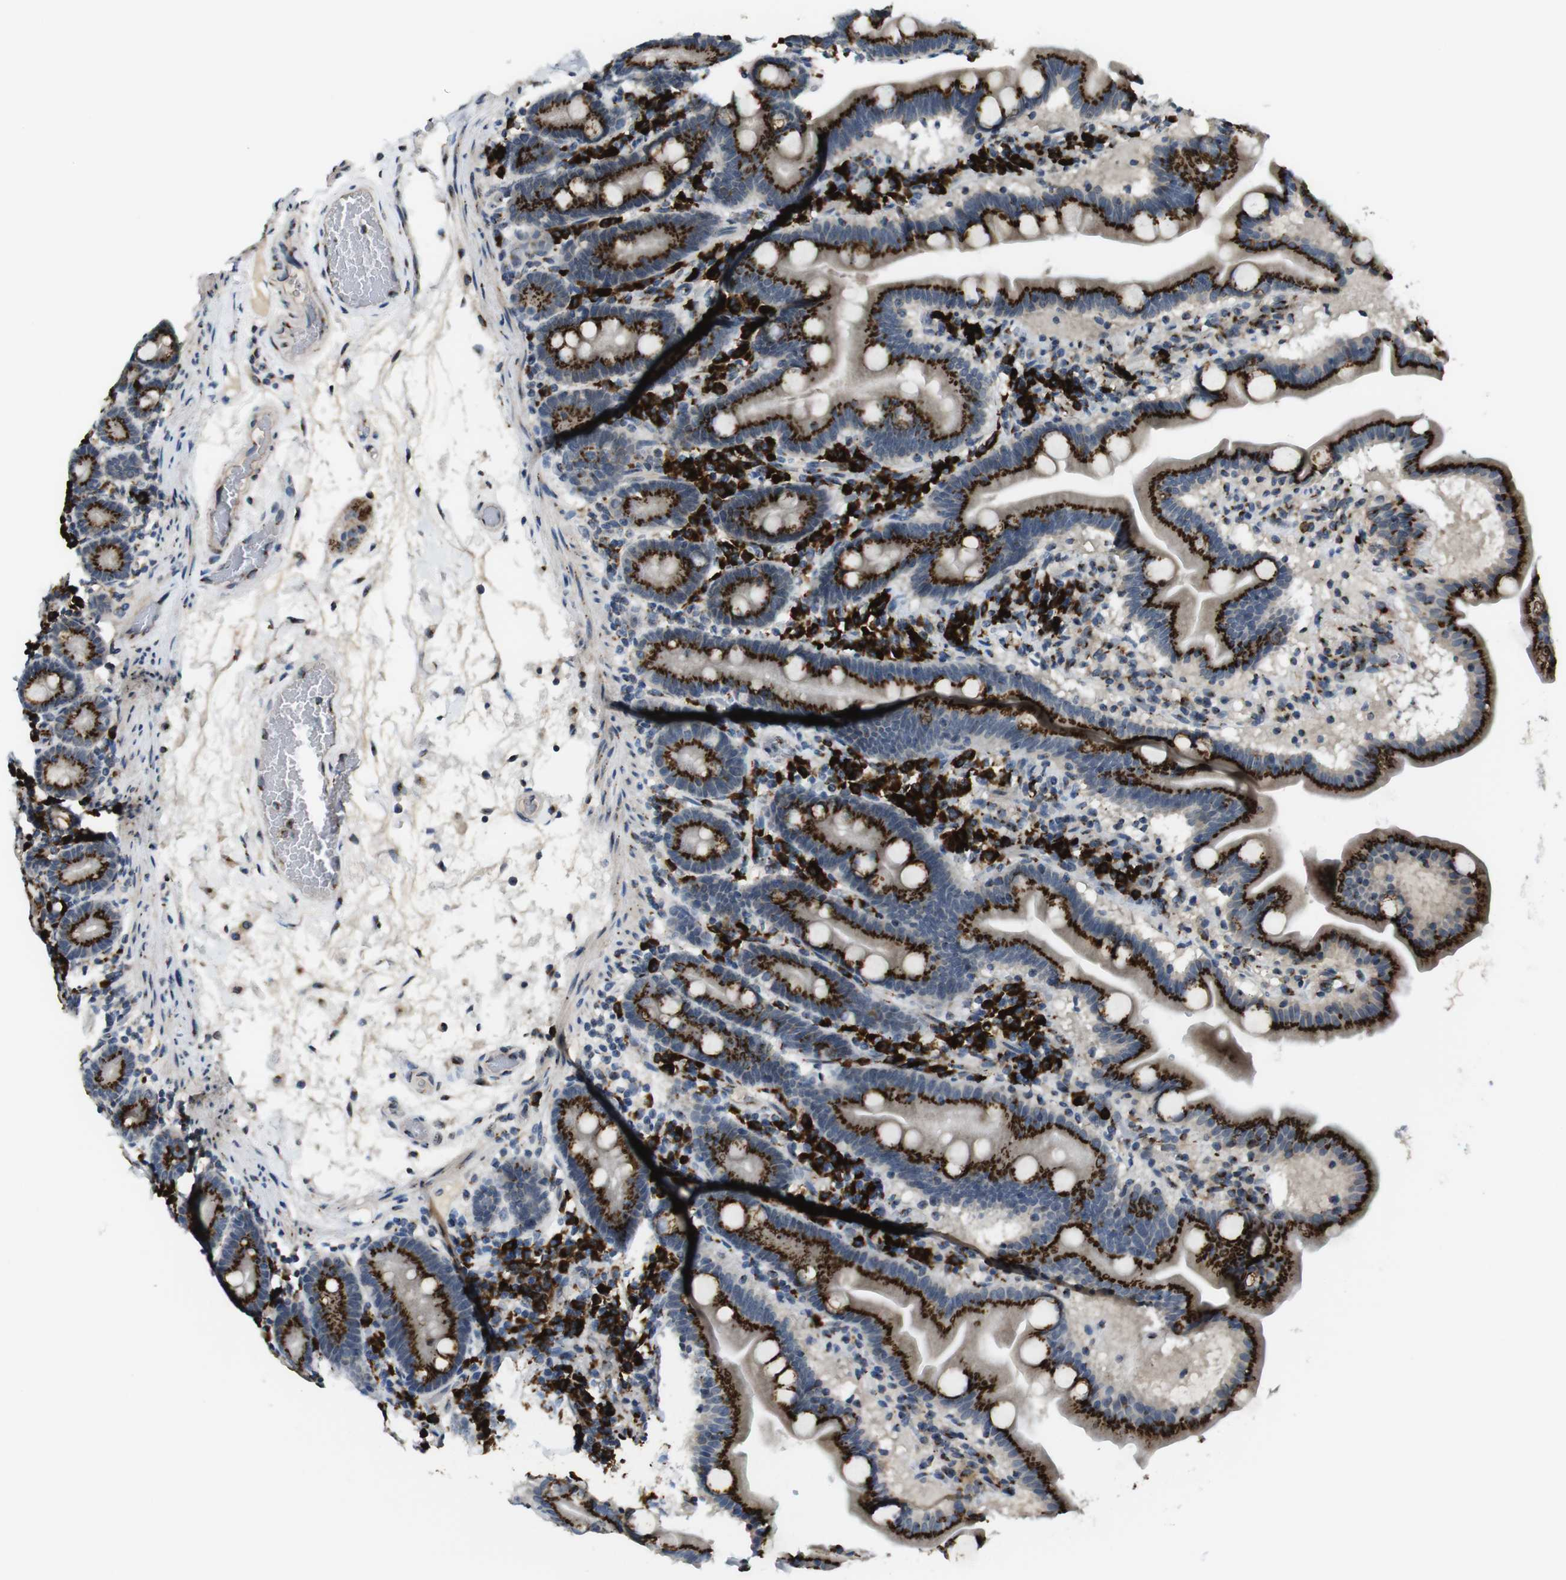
{"staining": {"intensity": "strong", "quantity": ">75%", "location": "cytoplasmic/membranous"}, "tissue": "duodenum", "cell_type": "Glandular cells", "image_type": "normal", "snomed": [{"axis": "morphology", "description": "Normal tissue, NOS"}, {"axis": "topography", "description": "Duodenum"}], "caption": "DAB (3,3'-diaminobenzidine) immunohistochemical staining of benign duodenum displays strong cytoplasmic/membranous protein expression in approximately >75% of glandular cells.", "gene": "ZFPL1", "patient": {"sex": "male", "age": 54}}